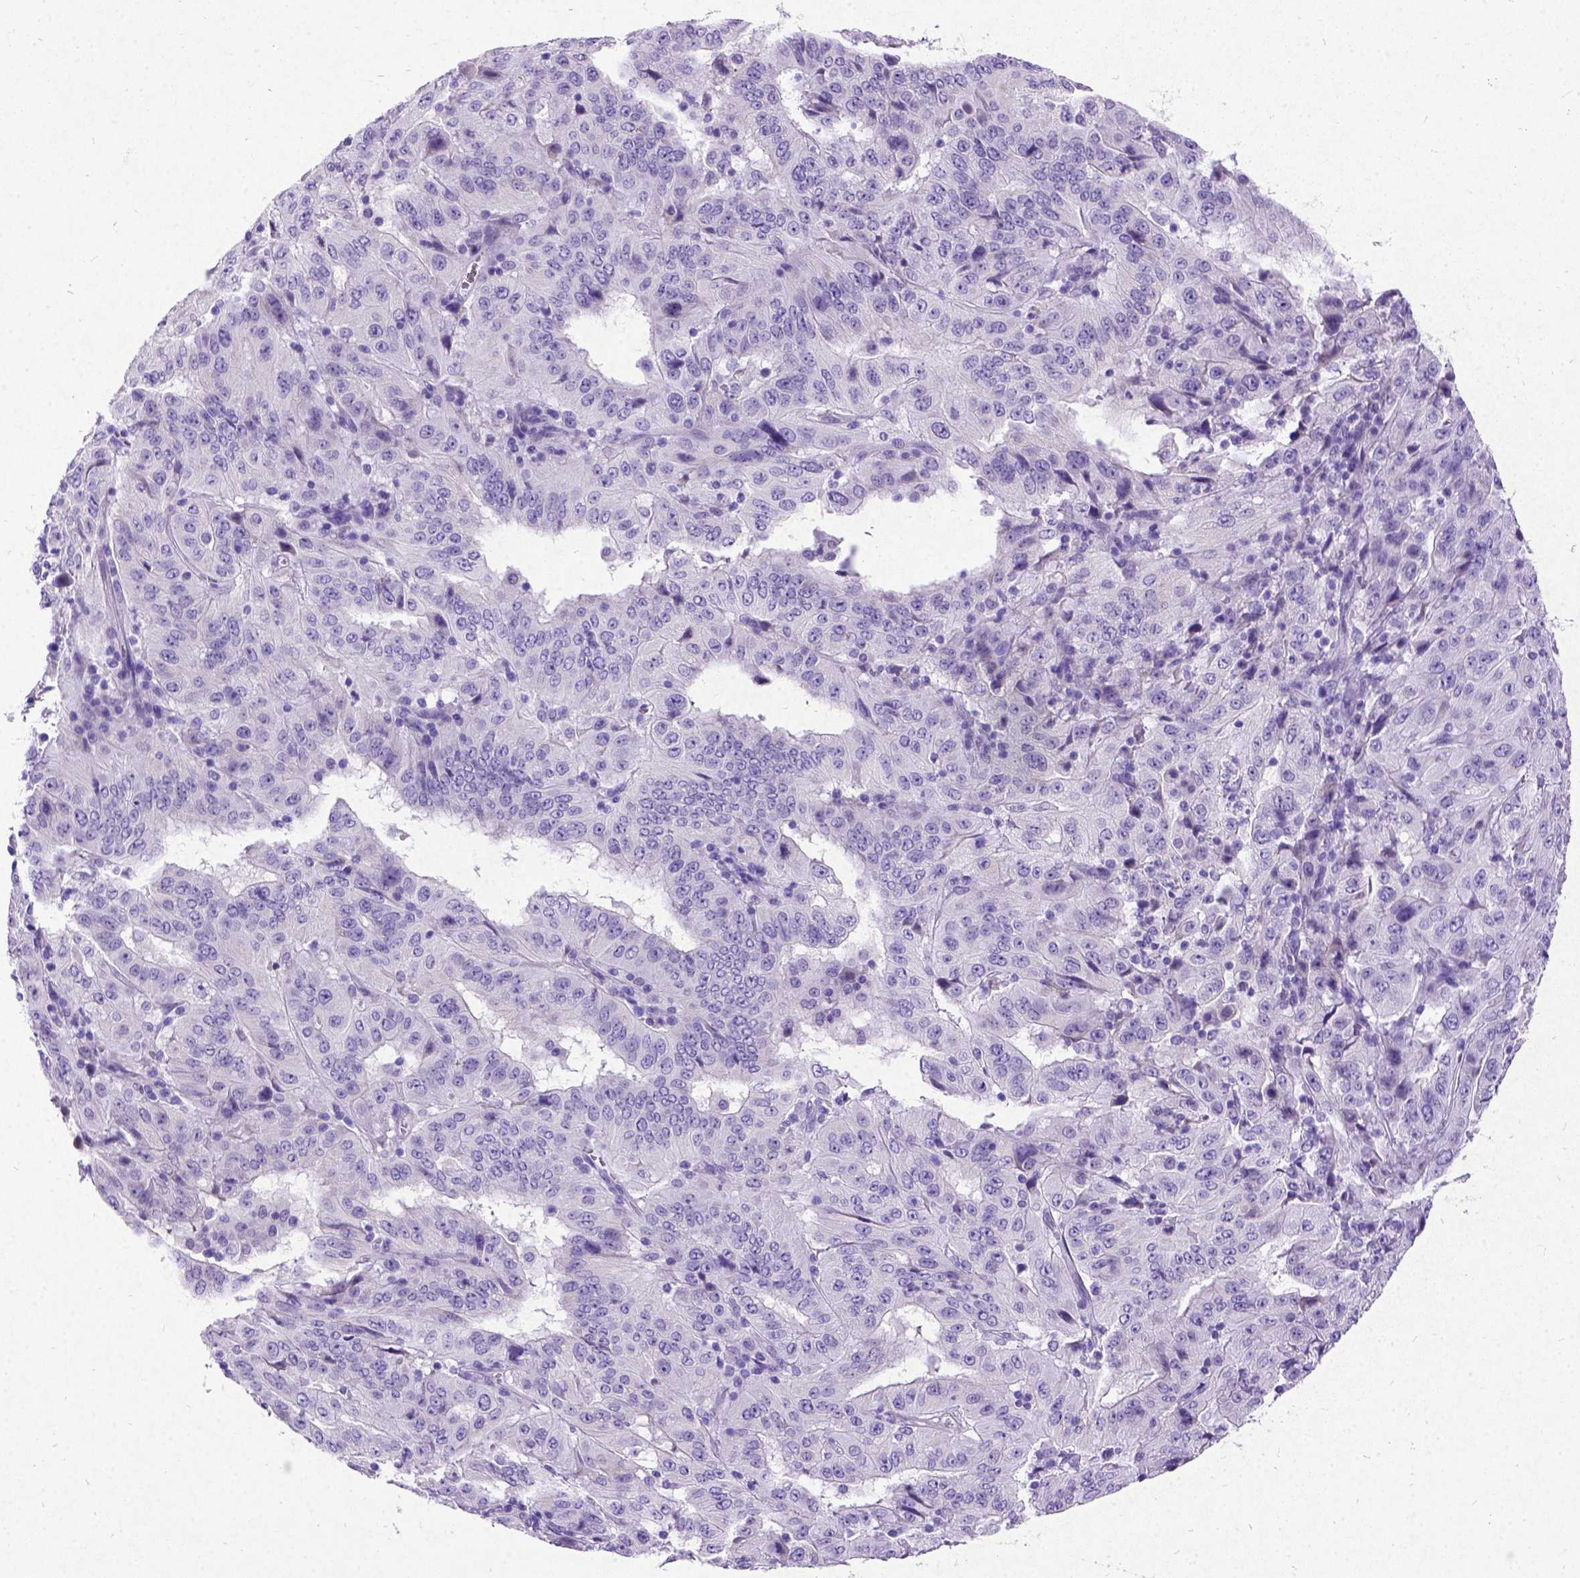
{"staining": {"intensity": "negative", "quantity": "none", "location": "none"}, "tissue": "pancreatic cancer", "cell_type": "Tumor cells", "image_type": "cancer", "snomed": [{"axis": "morphology", "description": "Adenocarcinoma, NOS"}, {"axis": "topography", "description": "Pancreas"}], "caption": "The immunohistochemistry (IHC) photomicrograph has no significant positivity in tumor cells of pancreatic adenocarcinoma tissue. (DAB (3,3'-diaminobenzidine) IHC visualized using brightfield microscopy, high magnification).", "gene": "NEUROD4", "patient": {"sex": "male", "age": 63}}